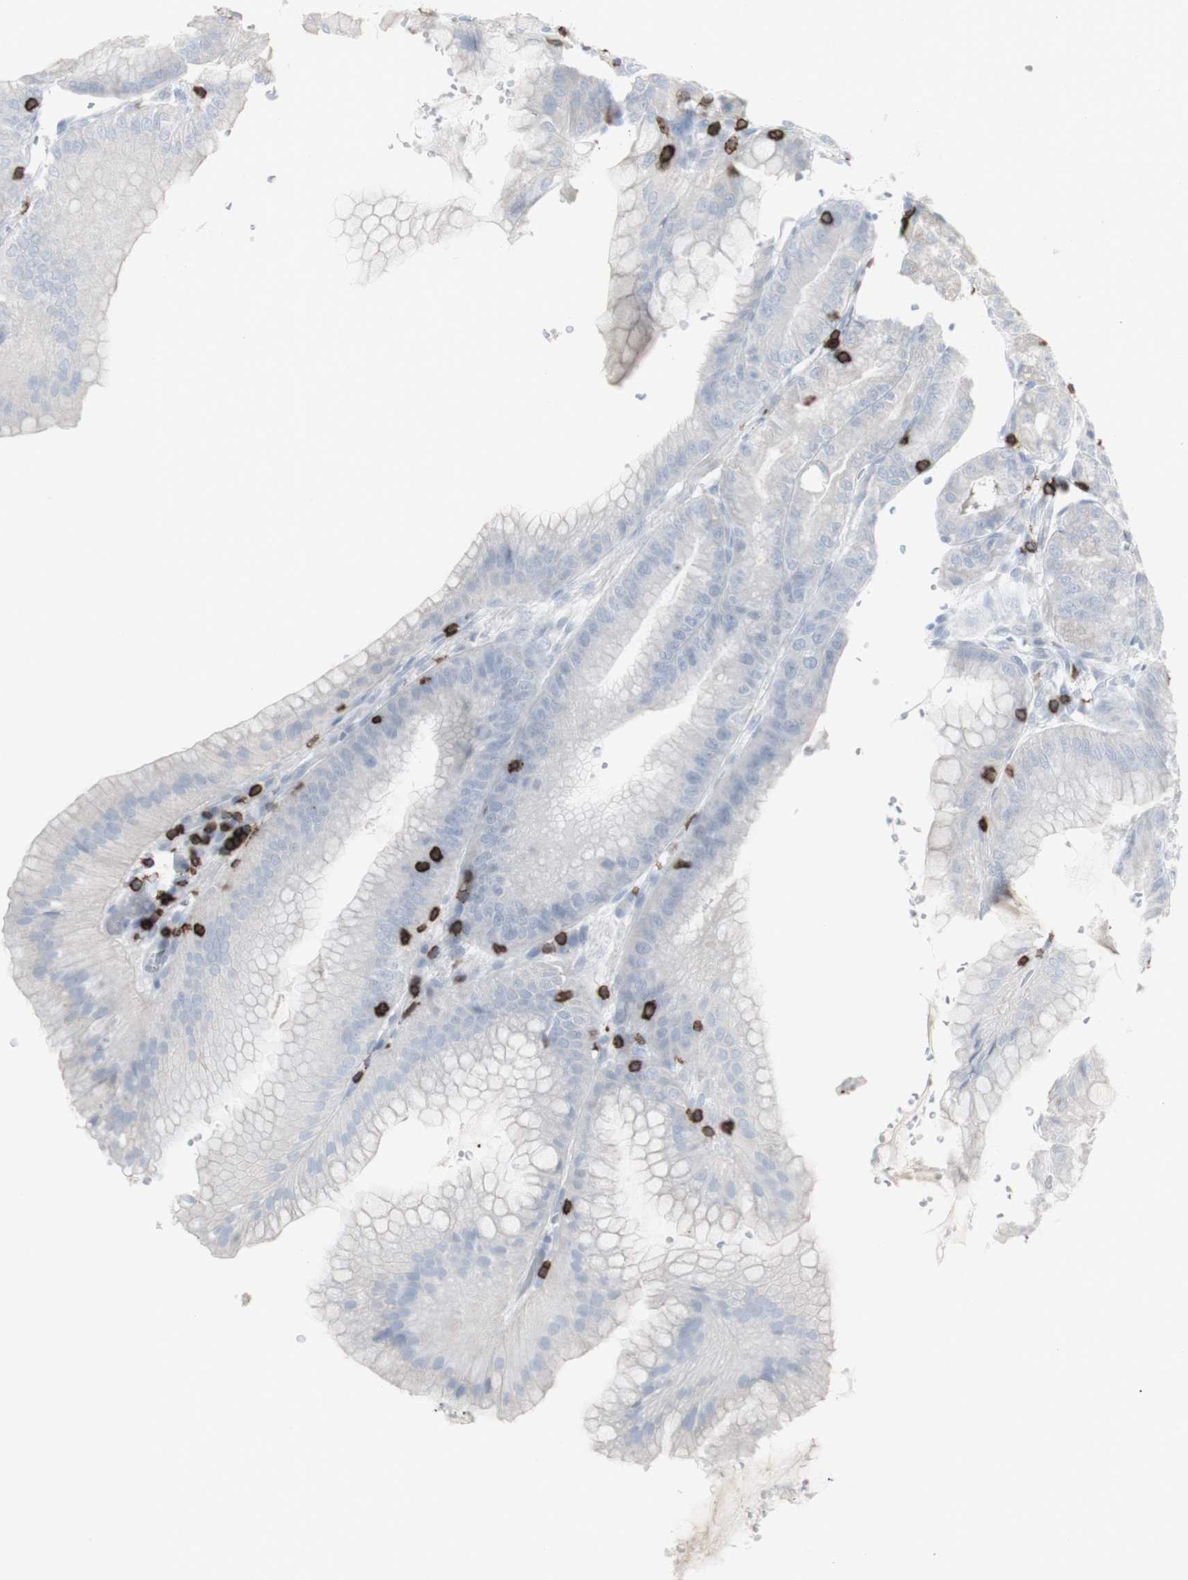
{"staining": {"intensity": "negative", "quantity": "none", "location": "none"}, "tissue": "stomach", "cell_type": "Glandular cells", "image_type": "normal", "snomed": [{"axis": "morphology", "description": "Normal tissue, NOS"}, {"axis": "topography", "description": "Stomach, lower"}], "caption": "IHC of unremarkable stomach displays no expression in glandular cells. Brightfield microscopy of immunohistochemistry stained with DAB (brown) and hematoxylin (blue), captured at high magnification.", "gene": "CD247", "patient": {"sex": "male", "age": 71}}